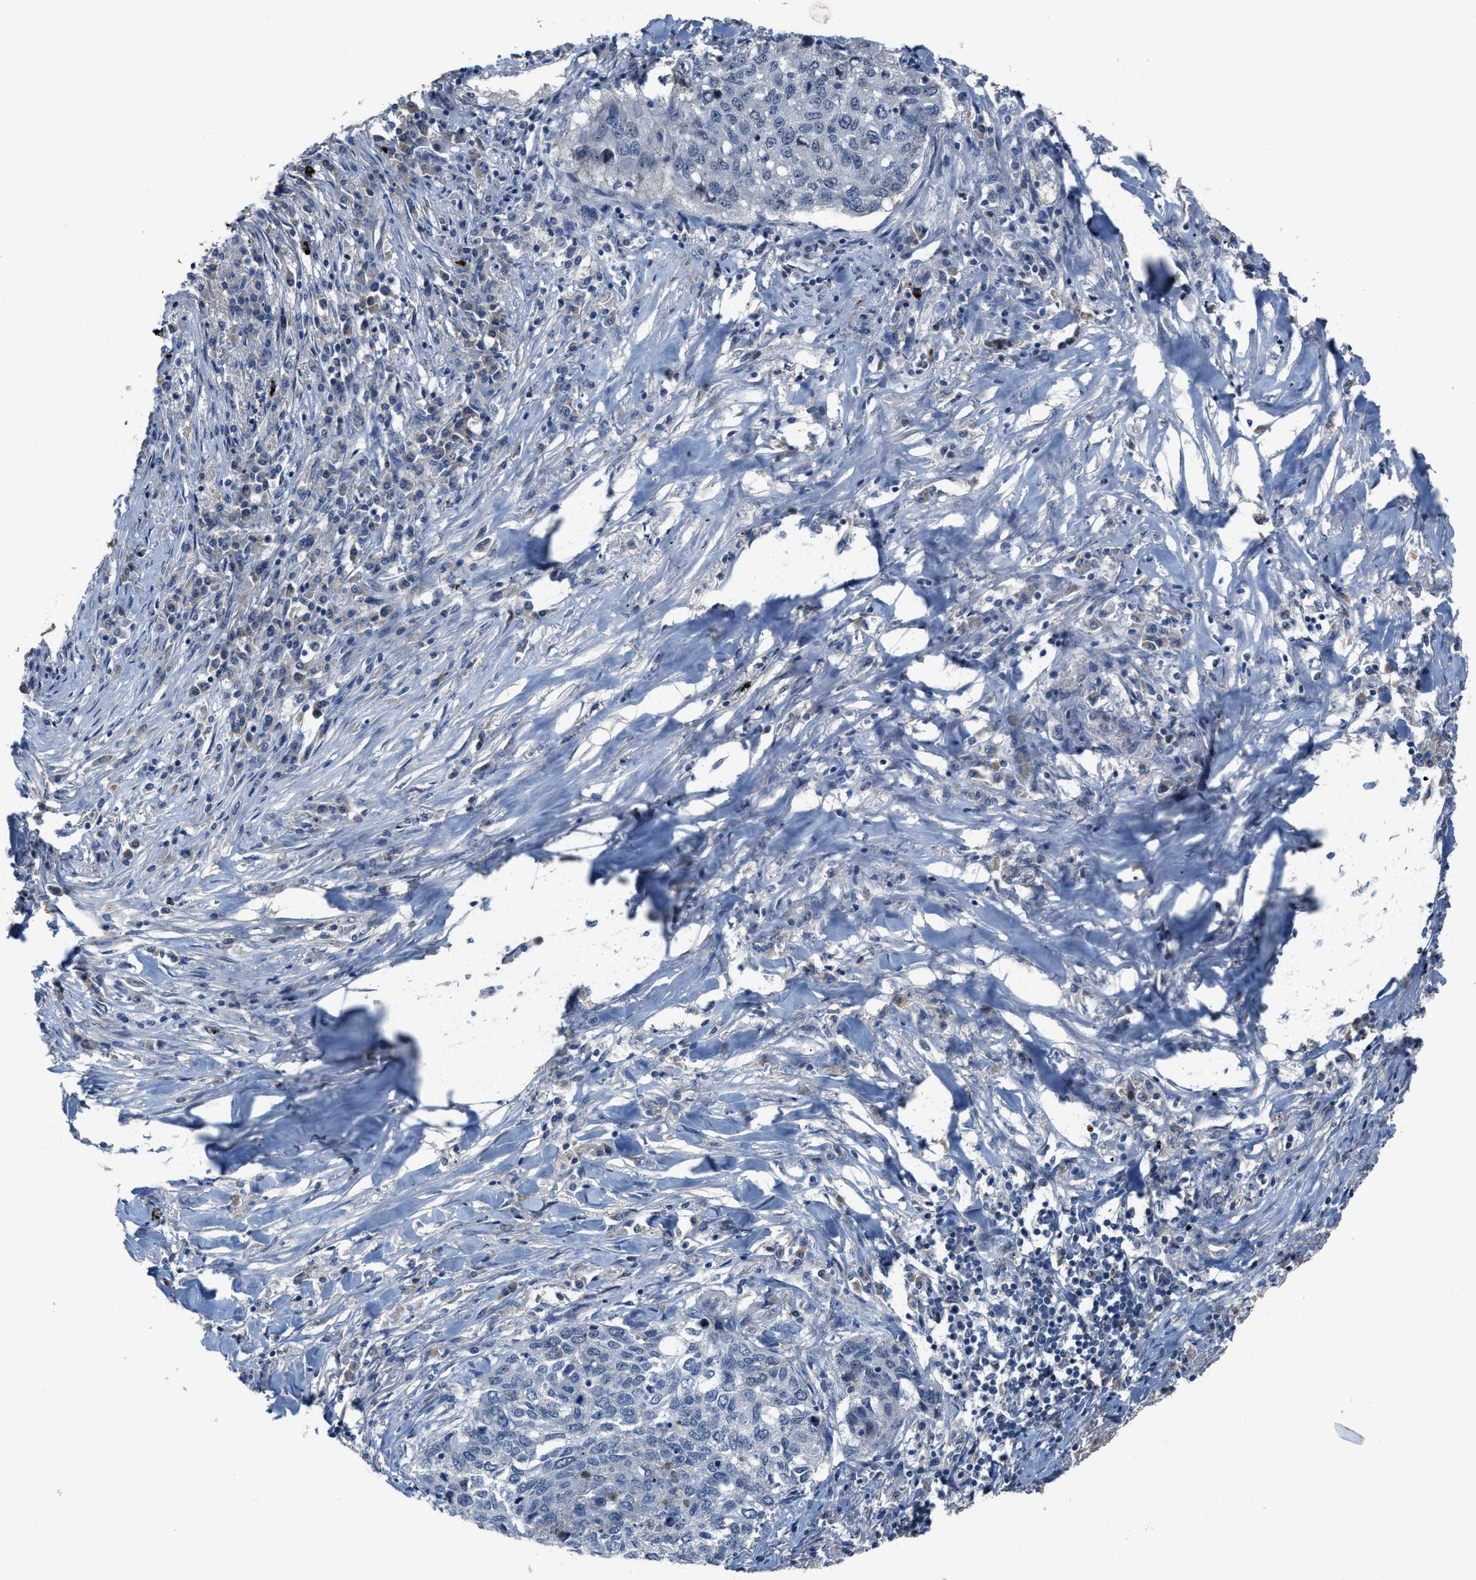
{"staining": {"intensity": "negative", "quantity": "none", "location": "none"}, "tissue": "lung cancer", "cell_type": "Tumor cells", "image_type": "cancer", "snomed": [{"axis": "morphology", "description": "Squamous cell carcinoma, NOS"}, {"axis": "topography", "description": "Lung"}], "caption": "DAB (3,3'-diaminobenzidine) immunohistochemical staining of human lung cancer (squamous cell carcinoma) displays no significant expression in tumor cells. Nuclei are stained in blue.", "gene": "ZNF783", "patient": {"sex": "female", "age": 63}}